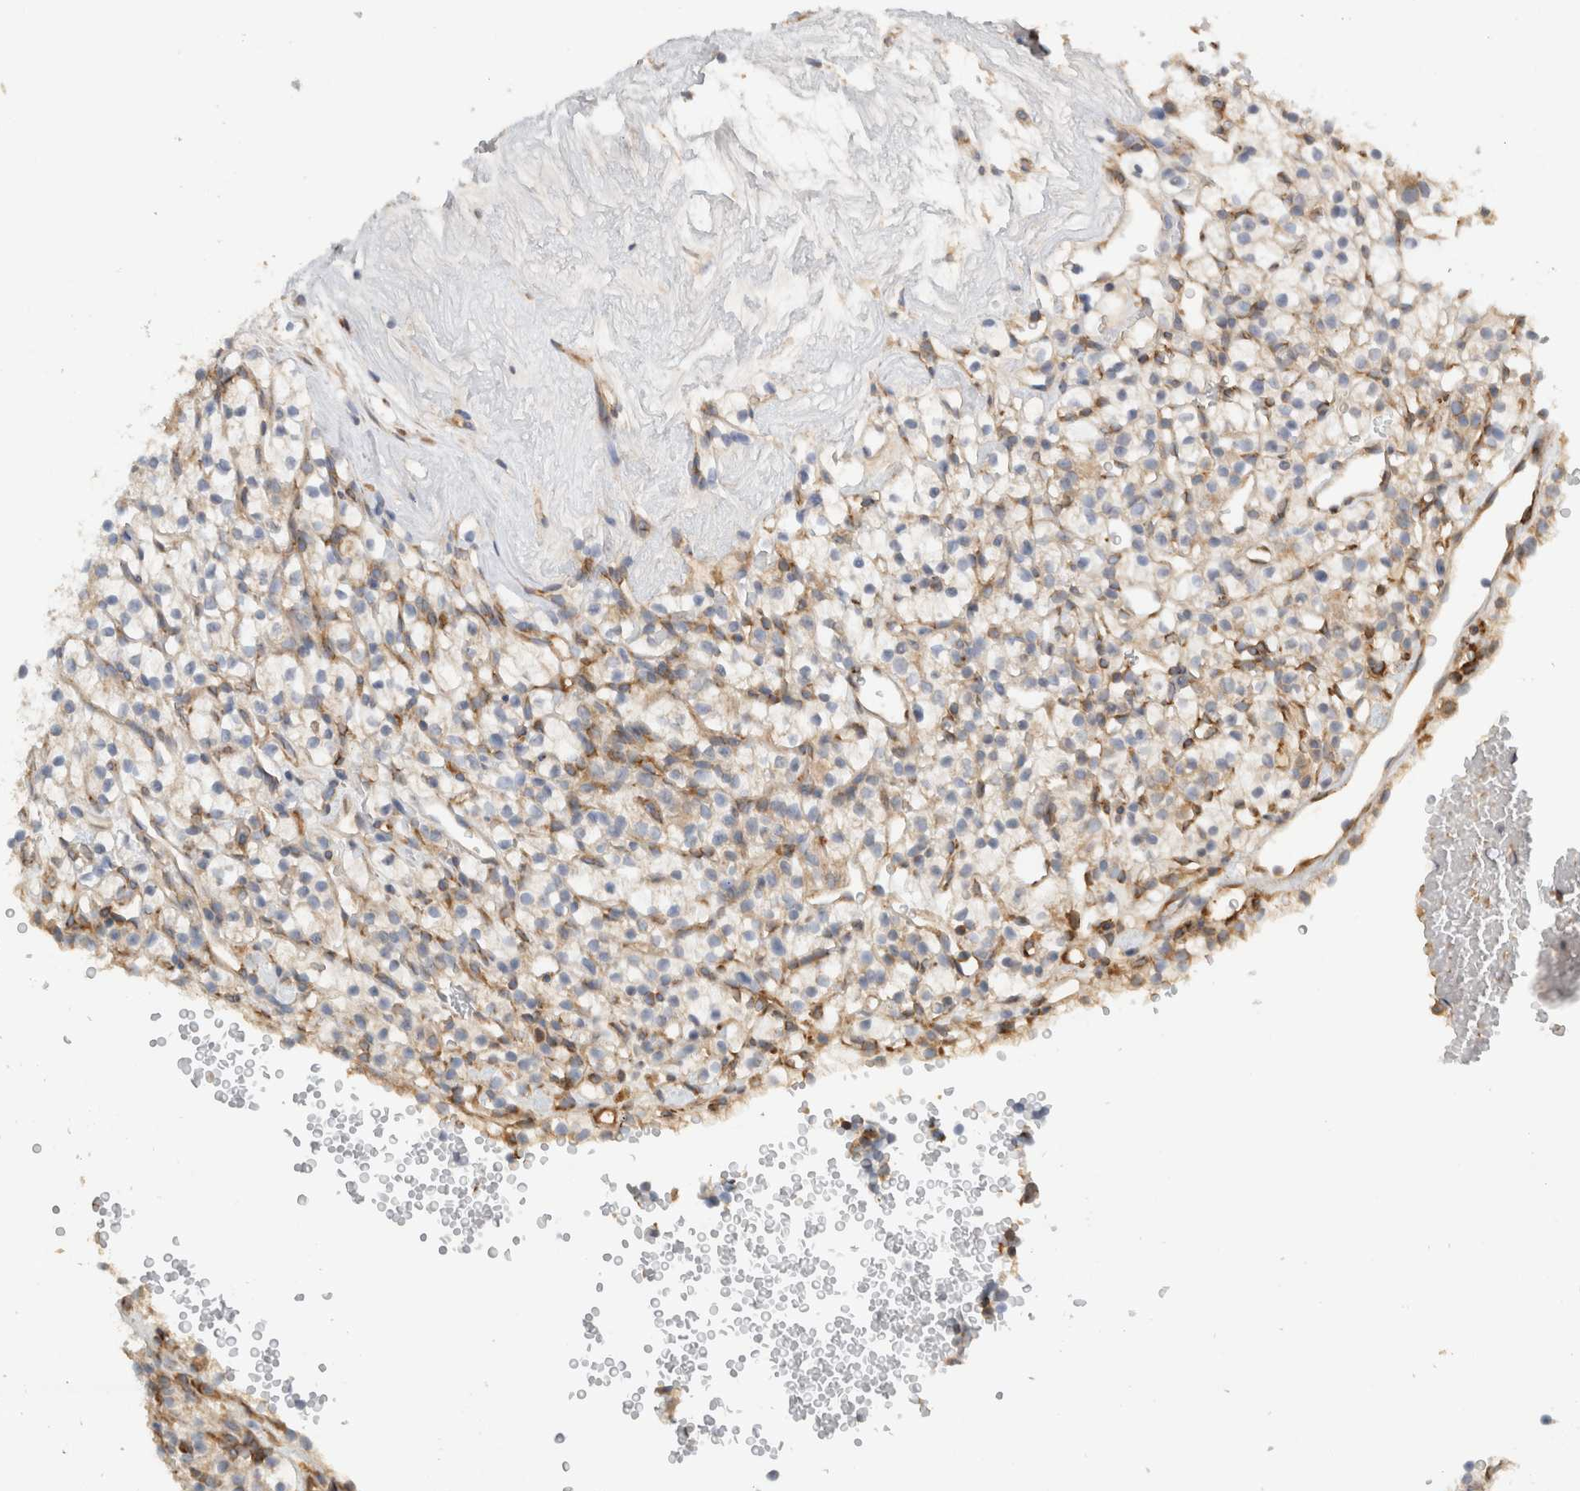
{"staining": {"intensity": "negative", "quantity": "none", "location": "none"}, "tissue": "renal cancer", "cell_type": "Tumor cells", "image_type": "cancer", "snomed": [{"axis": "morphology", "description": "Adenocarcinoma, NOS"}, {"axis": "topography", "description": "Kidney"}], "caption": "A histopathology image of human renal cancer is negative for staining in tumor cells.", "gene": "EIF4G3", "patient": {"sex": "female", "age": 57}}